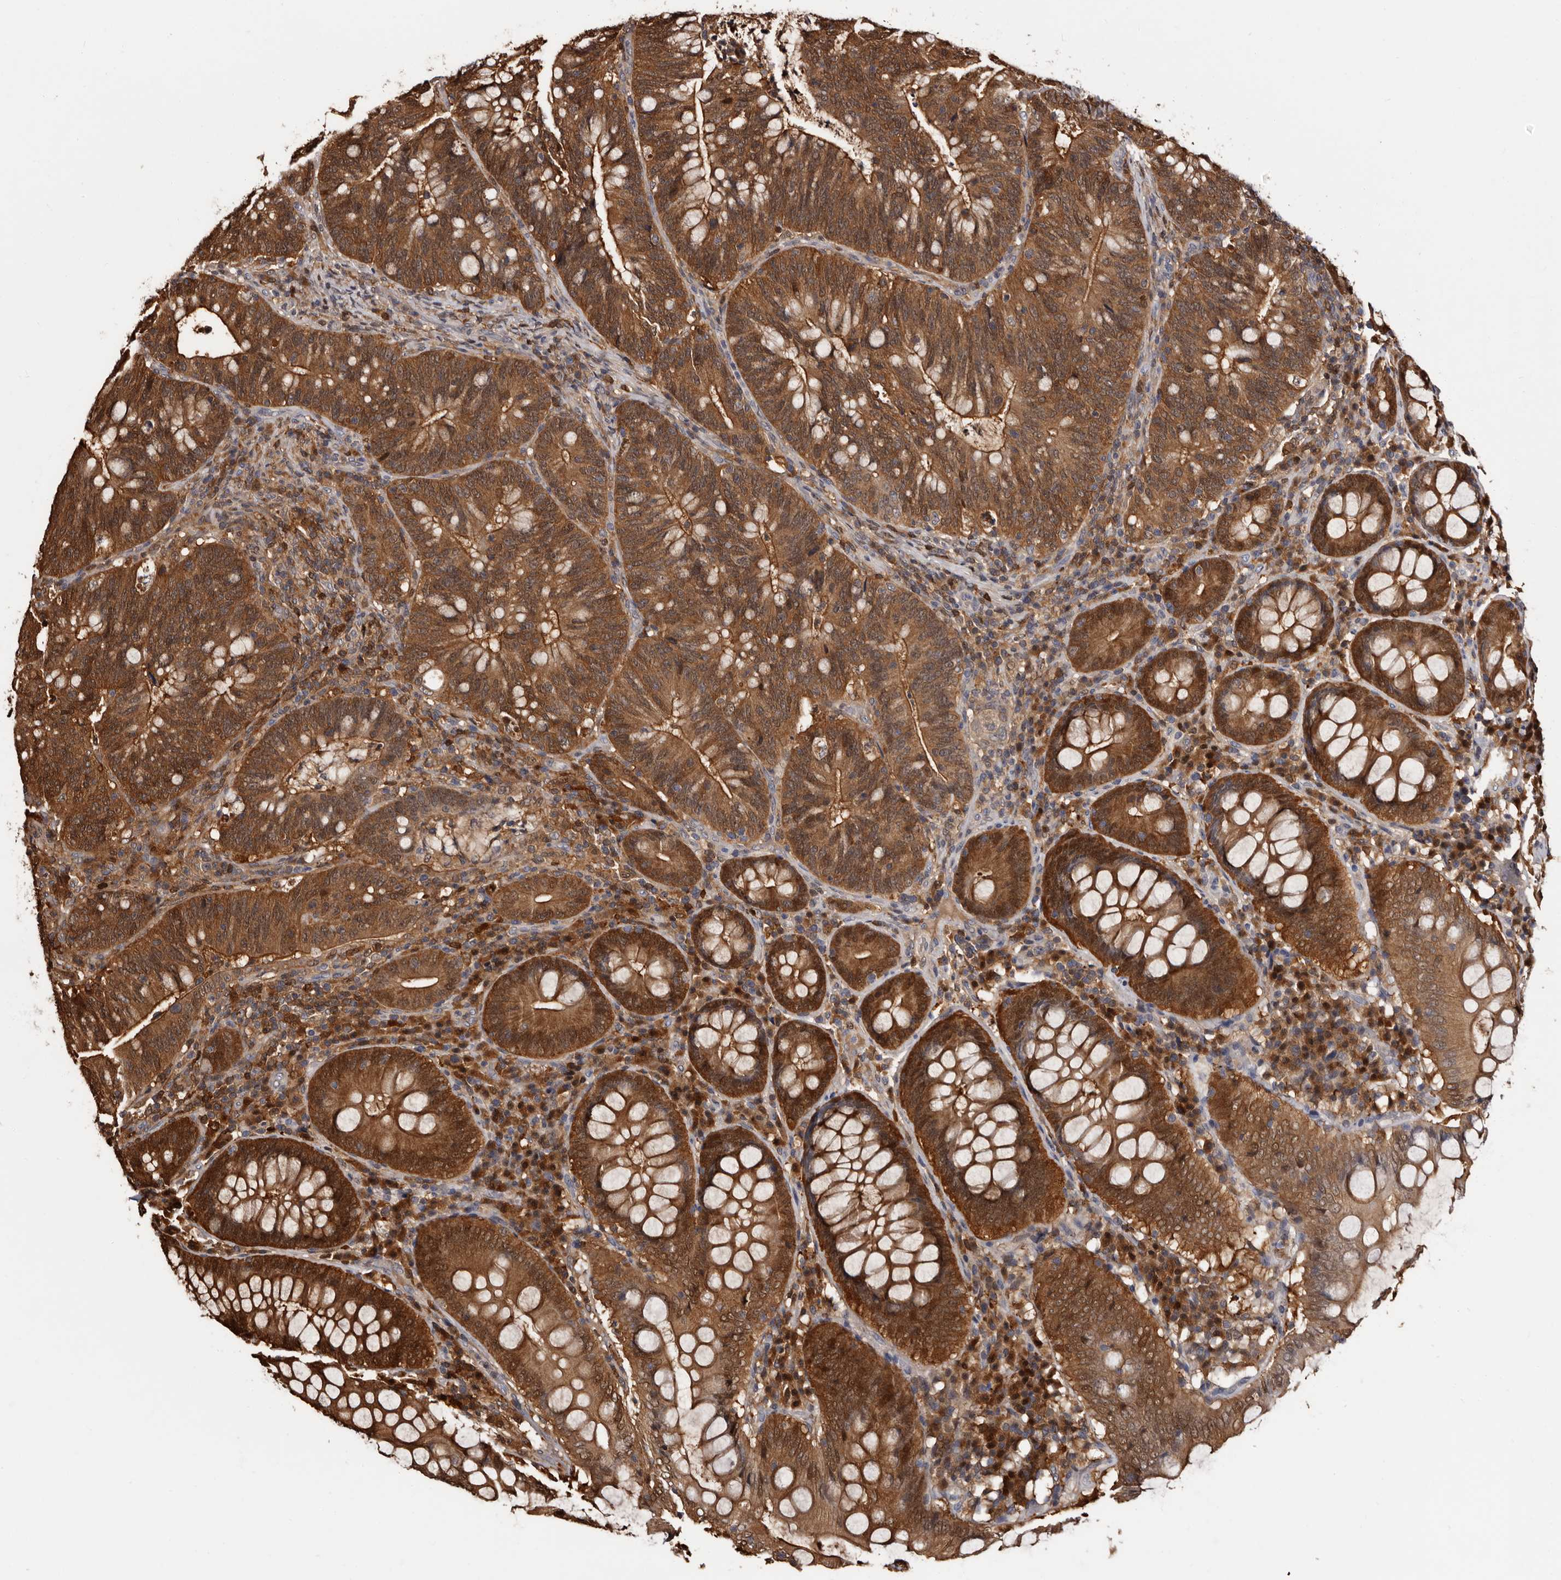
{"staining": {"intensity": "strong", "quantity": ">75%", "location": "cytoplasmic/membranous,nuclear"}, "tissue": "colorectal cancer", "cell_type": "Tumor cells", "image_type": "cancer", "snomed": [{"axis": "morphology", "description": "Adenocarcinoma, NOS"}, {"axis": "topography", "description": "Colon"}], "caption": "Protein staining of colorectal cancer (adenocarcinoma) tissue demonstrates strong cytoplasmic/membranous and nuclear positivity in about >75% of tumor cells. (brown staining indicates protein expression, while blue staining denotes nuclei).", "gene": "DNPH1", "patient": {"sex": "female", "age": 66}}